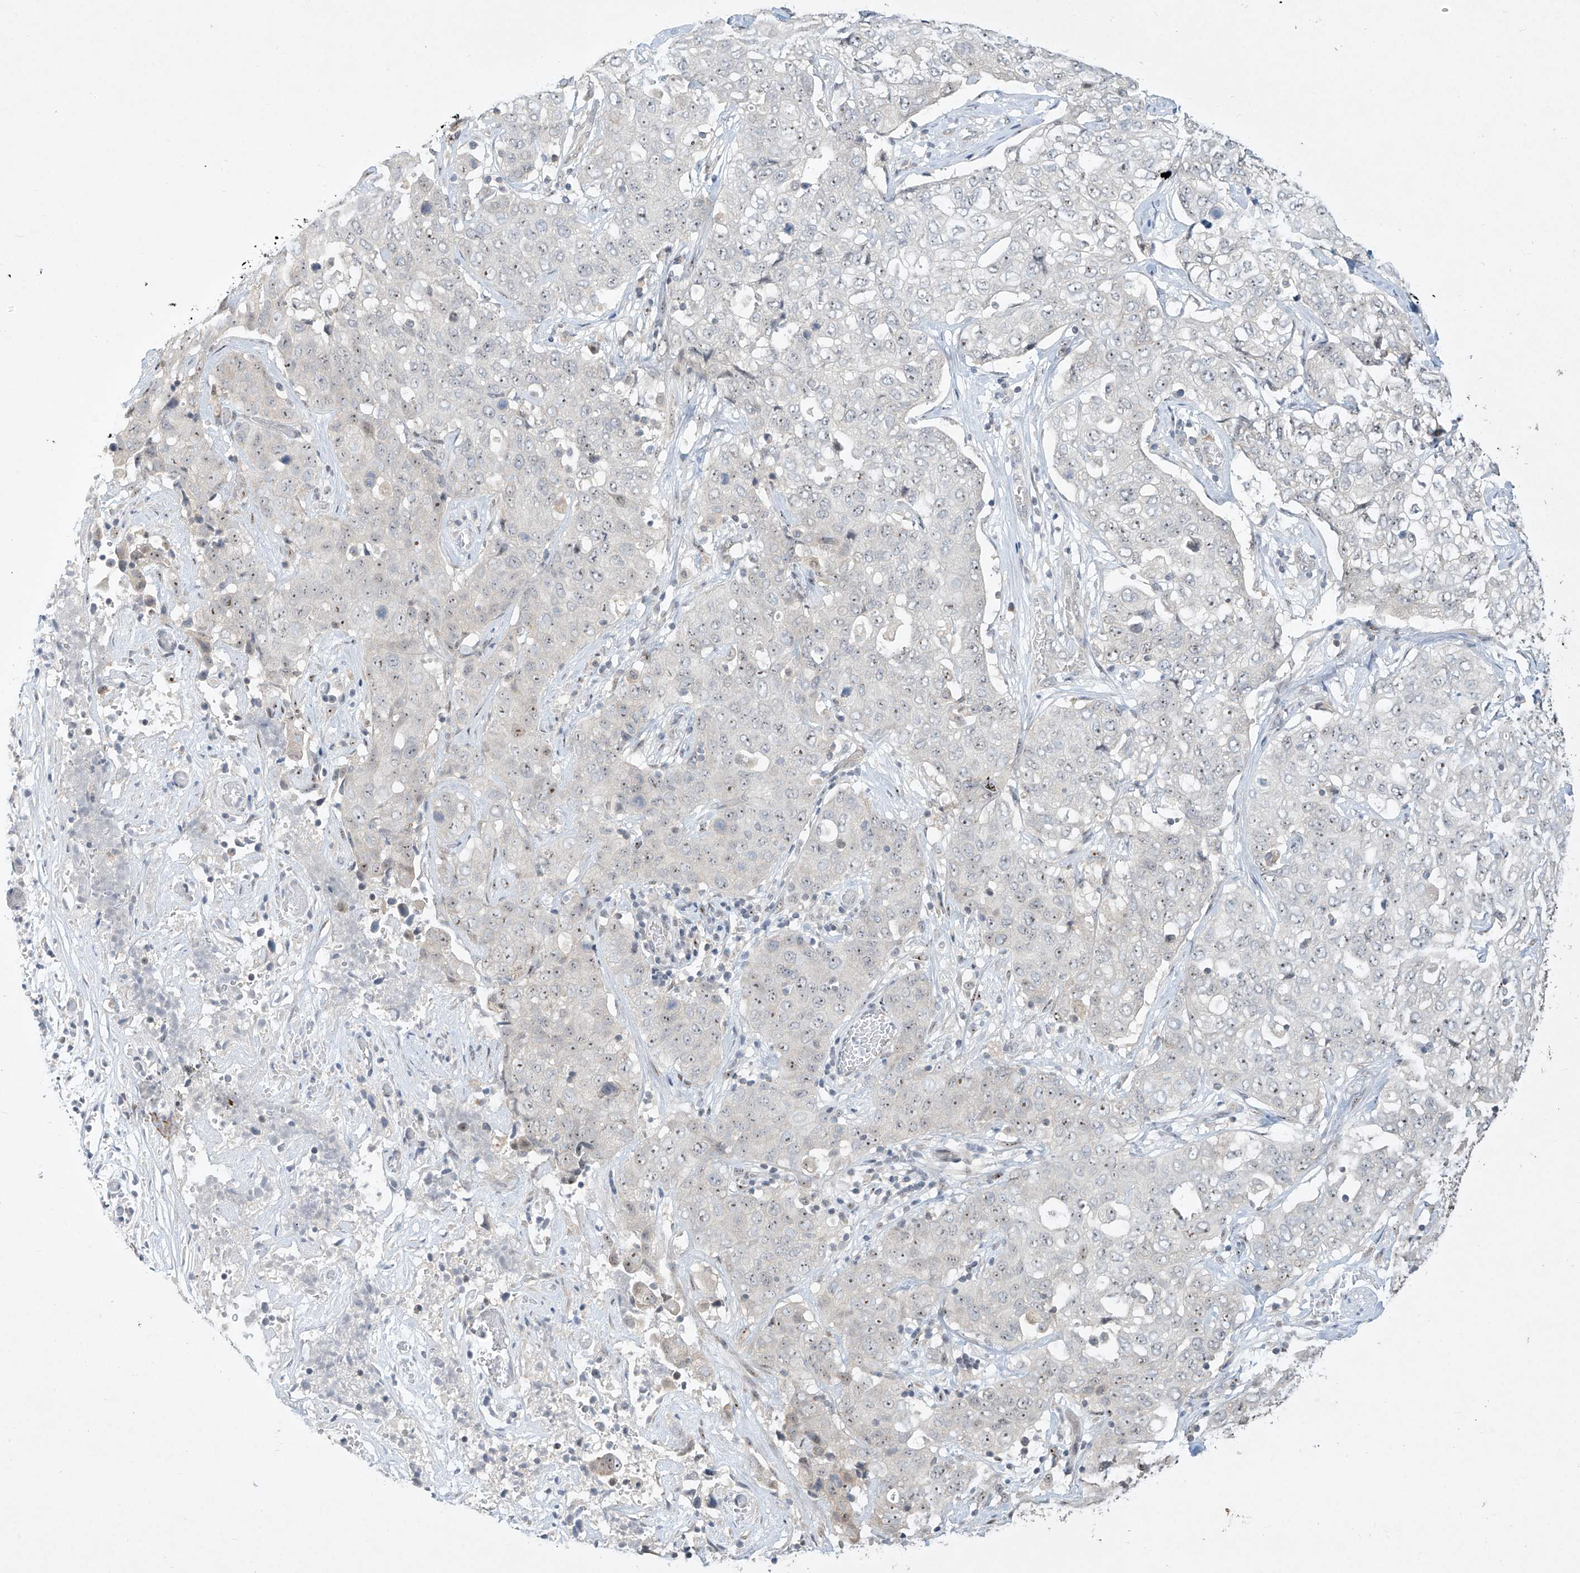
{"staining": {"intensity": "weak", "quantity": "<25%", "location": "nuclear"}, "tissue": "stomach cancer", "cell_type": "Tumor cells", "image_type": "cancer", "snomed": [{"axis": "morphology", "description": "Normal tissue, NOS"}, {"axis": "morphology", "description": "Adenocarcinoma, NOS"}, {"axis": "topography", "description": "Lymph node"}, {"axis": "topography", "description": "Stomach"}], "caption": "High power microscopy histopathology image of an immunohistochemistry (IHC) photomicrograph of stomach cancer (adenocarcinoma), revealing no significant expression in tumor cells.", "gene": "TASP1", "patient": {"sex": "male", "age": 48}}